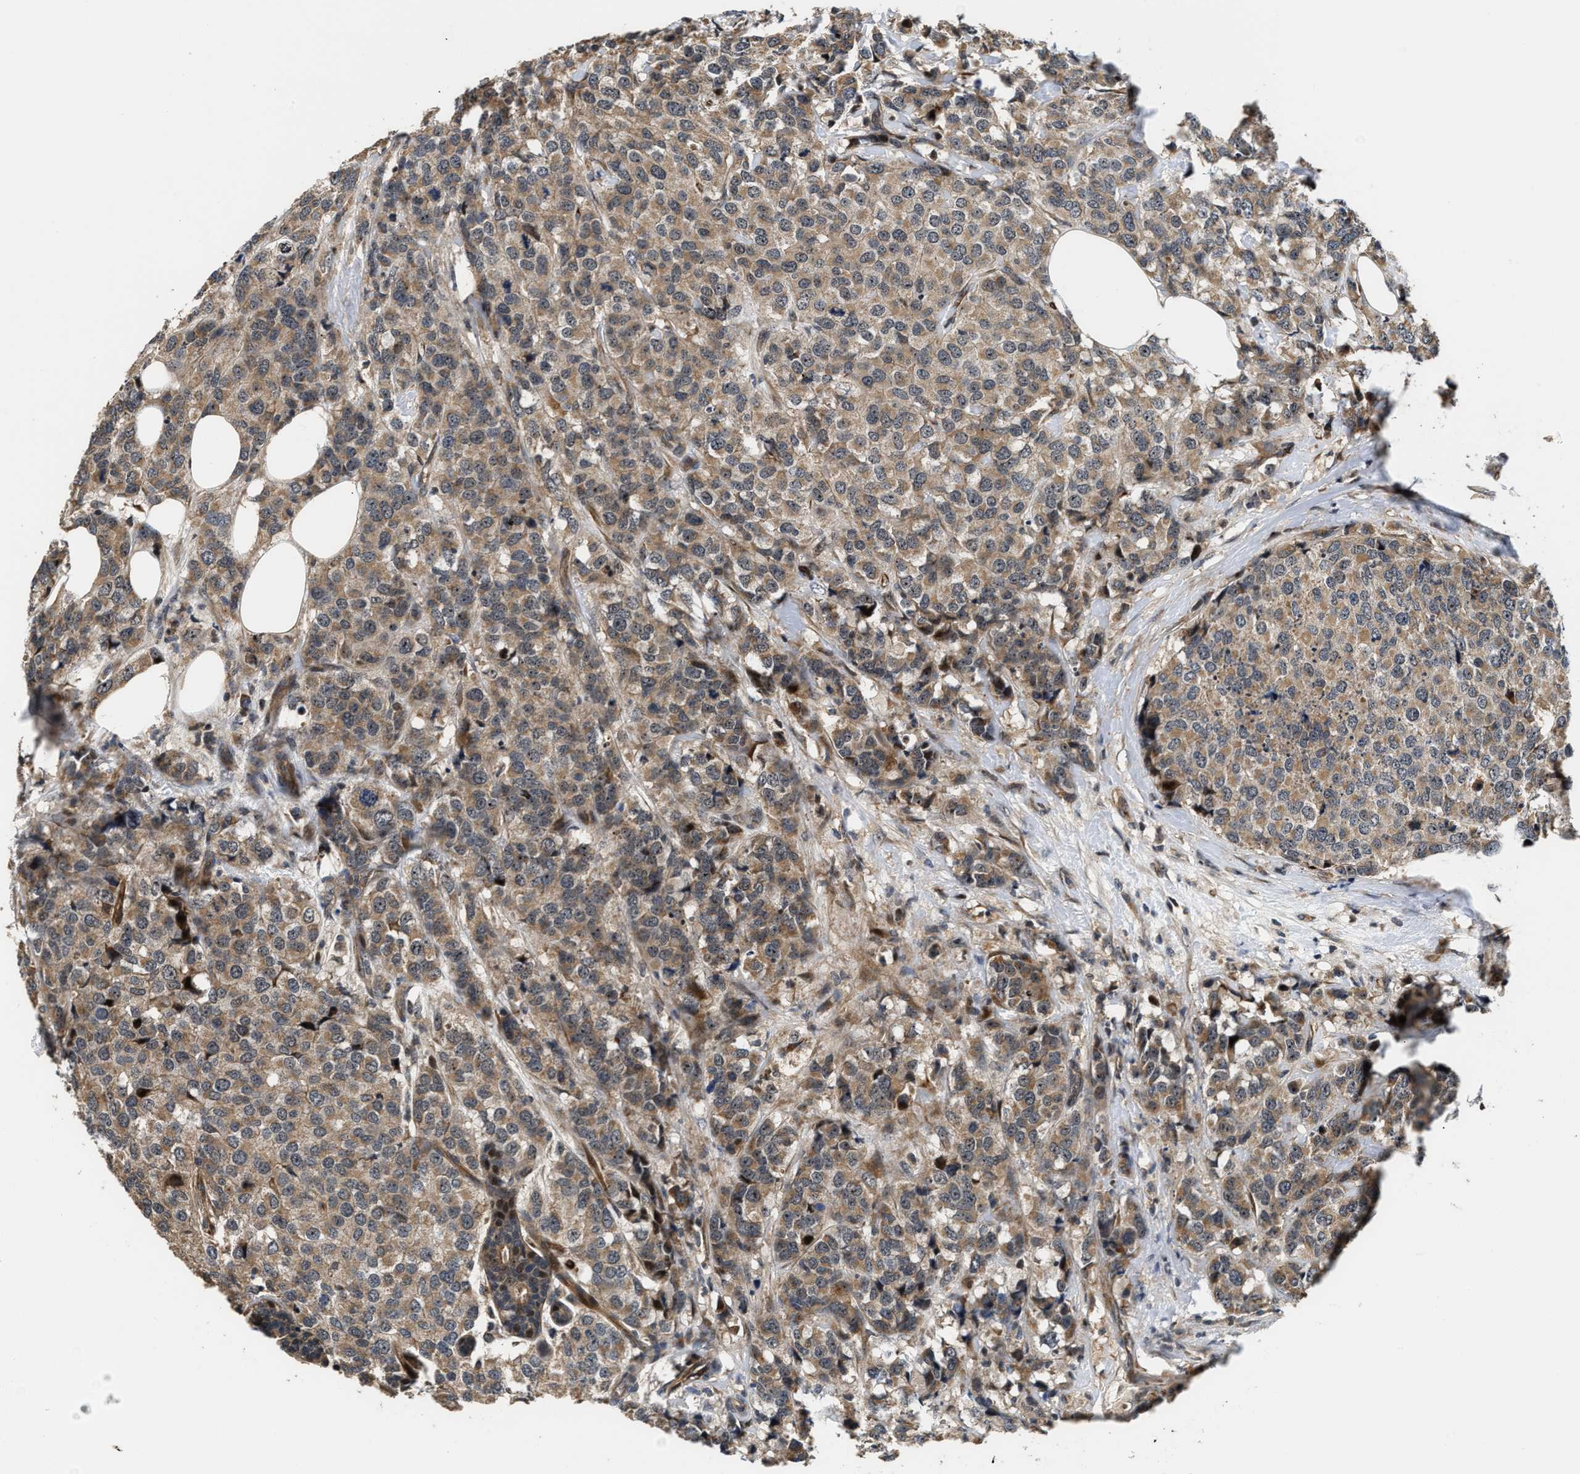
{"staining": {"intensity": "moderate", "quantity": ">75%", "location": "cytoplasmic/membranous"}, "tissue": "breast cancer", "cell_type": "Tumor cells", "image_type": "cancer", "snomed": [{"axis": "morphology", "description": "Lobular carcinoma"}, {"axis": "topography", "description": "Breast"}], "caption": "Immunohistochemical staining of breast lobular carcinoma shows medium levels of moderate cytoplasmic/membranous protein staining in approximately >75% of tumor cells.", "gene": "ALDH3A2", "patient": {"sex": "female", "age": 59}}